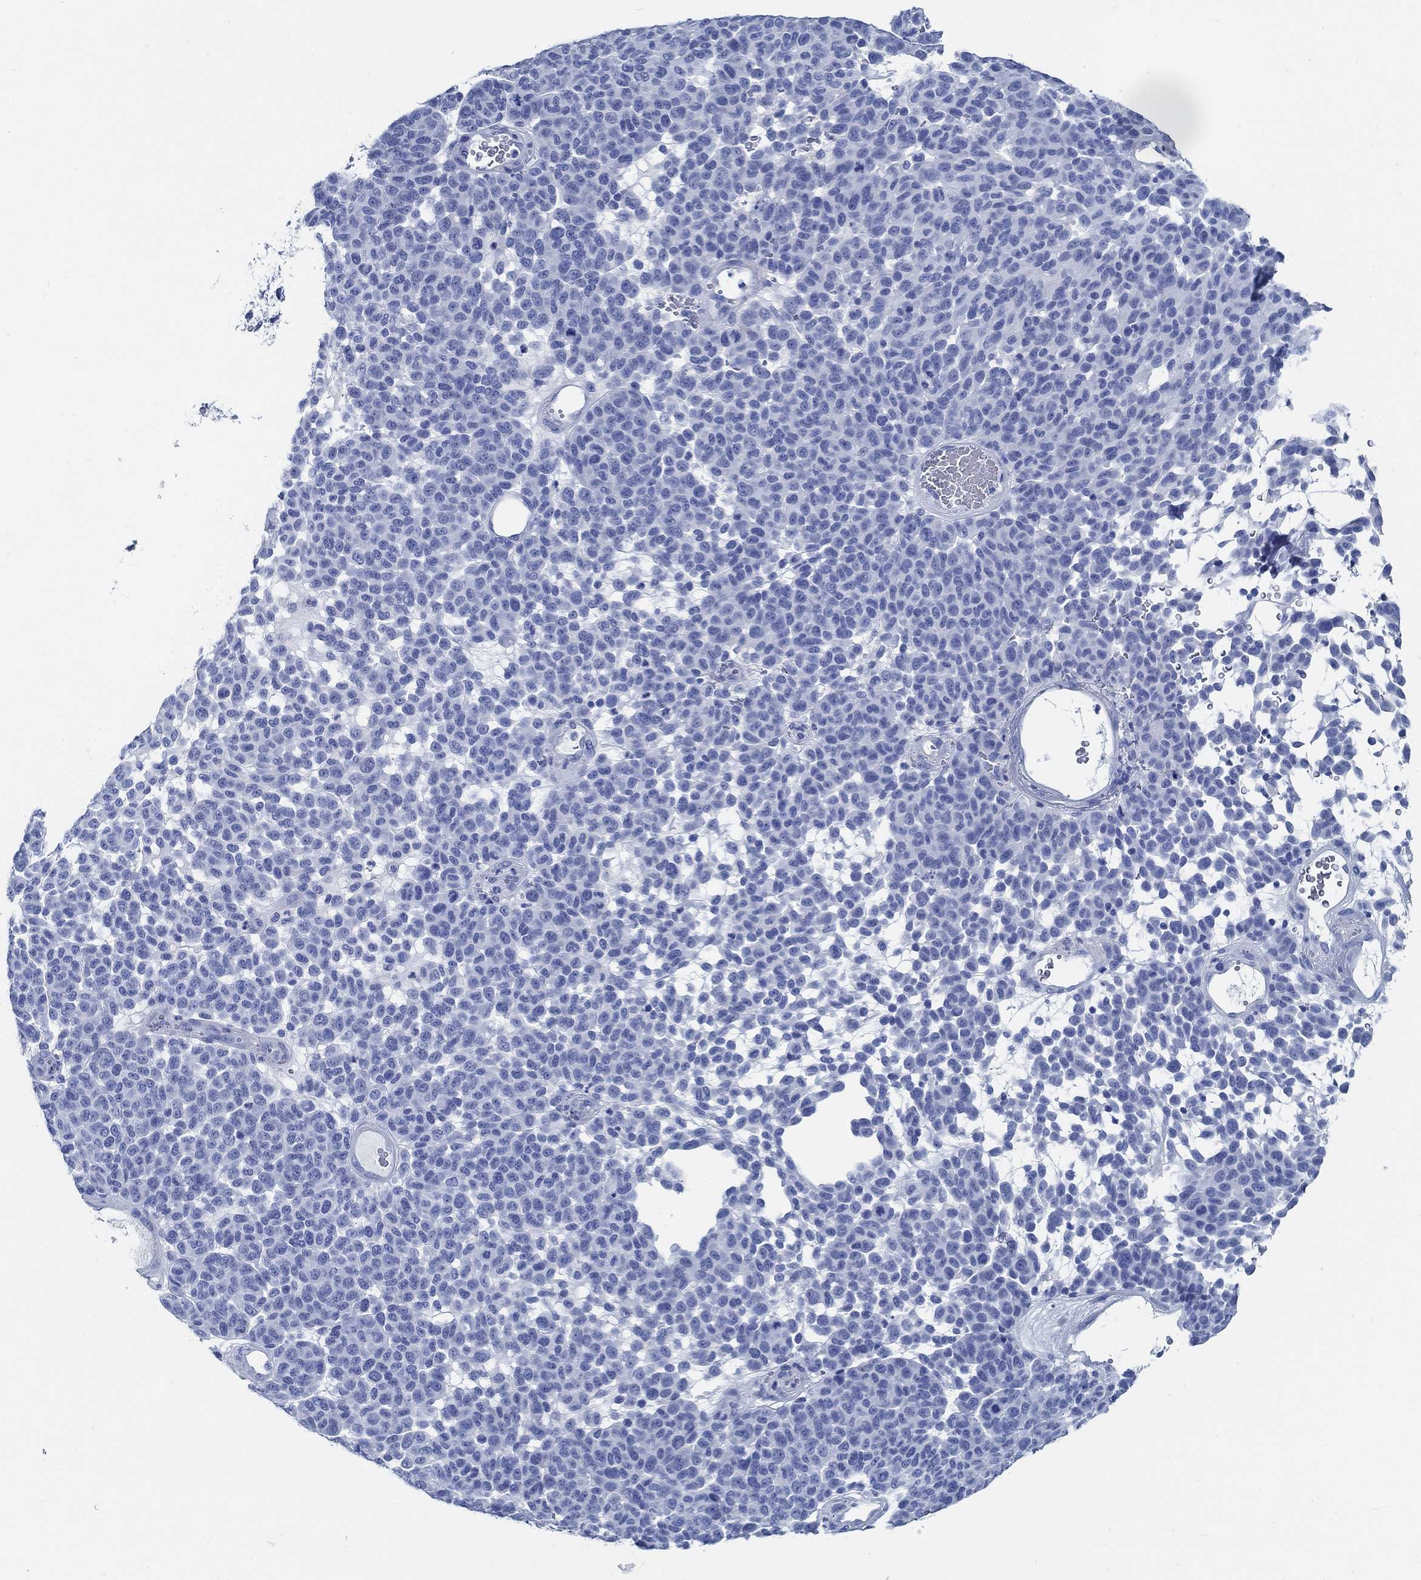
{"staining": {"intensity": "negative", "quantity": "none", "location": "none"}, "tissue": "melanoma", "cell_type": "Tumor cells", "image_type": "cancer", "snomed": [{"axis": "morphology", "description": "Malignant melanoma, NOS"}, {"axis": "topography", "description": "Skin"}], "caption": "Malignant melanoma was stained to show a protein in brown. There is no significant expression in tumor cells.", "gene": "SLC45A1", "patient": {"sex": "male", "age": 59}}